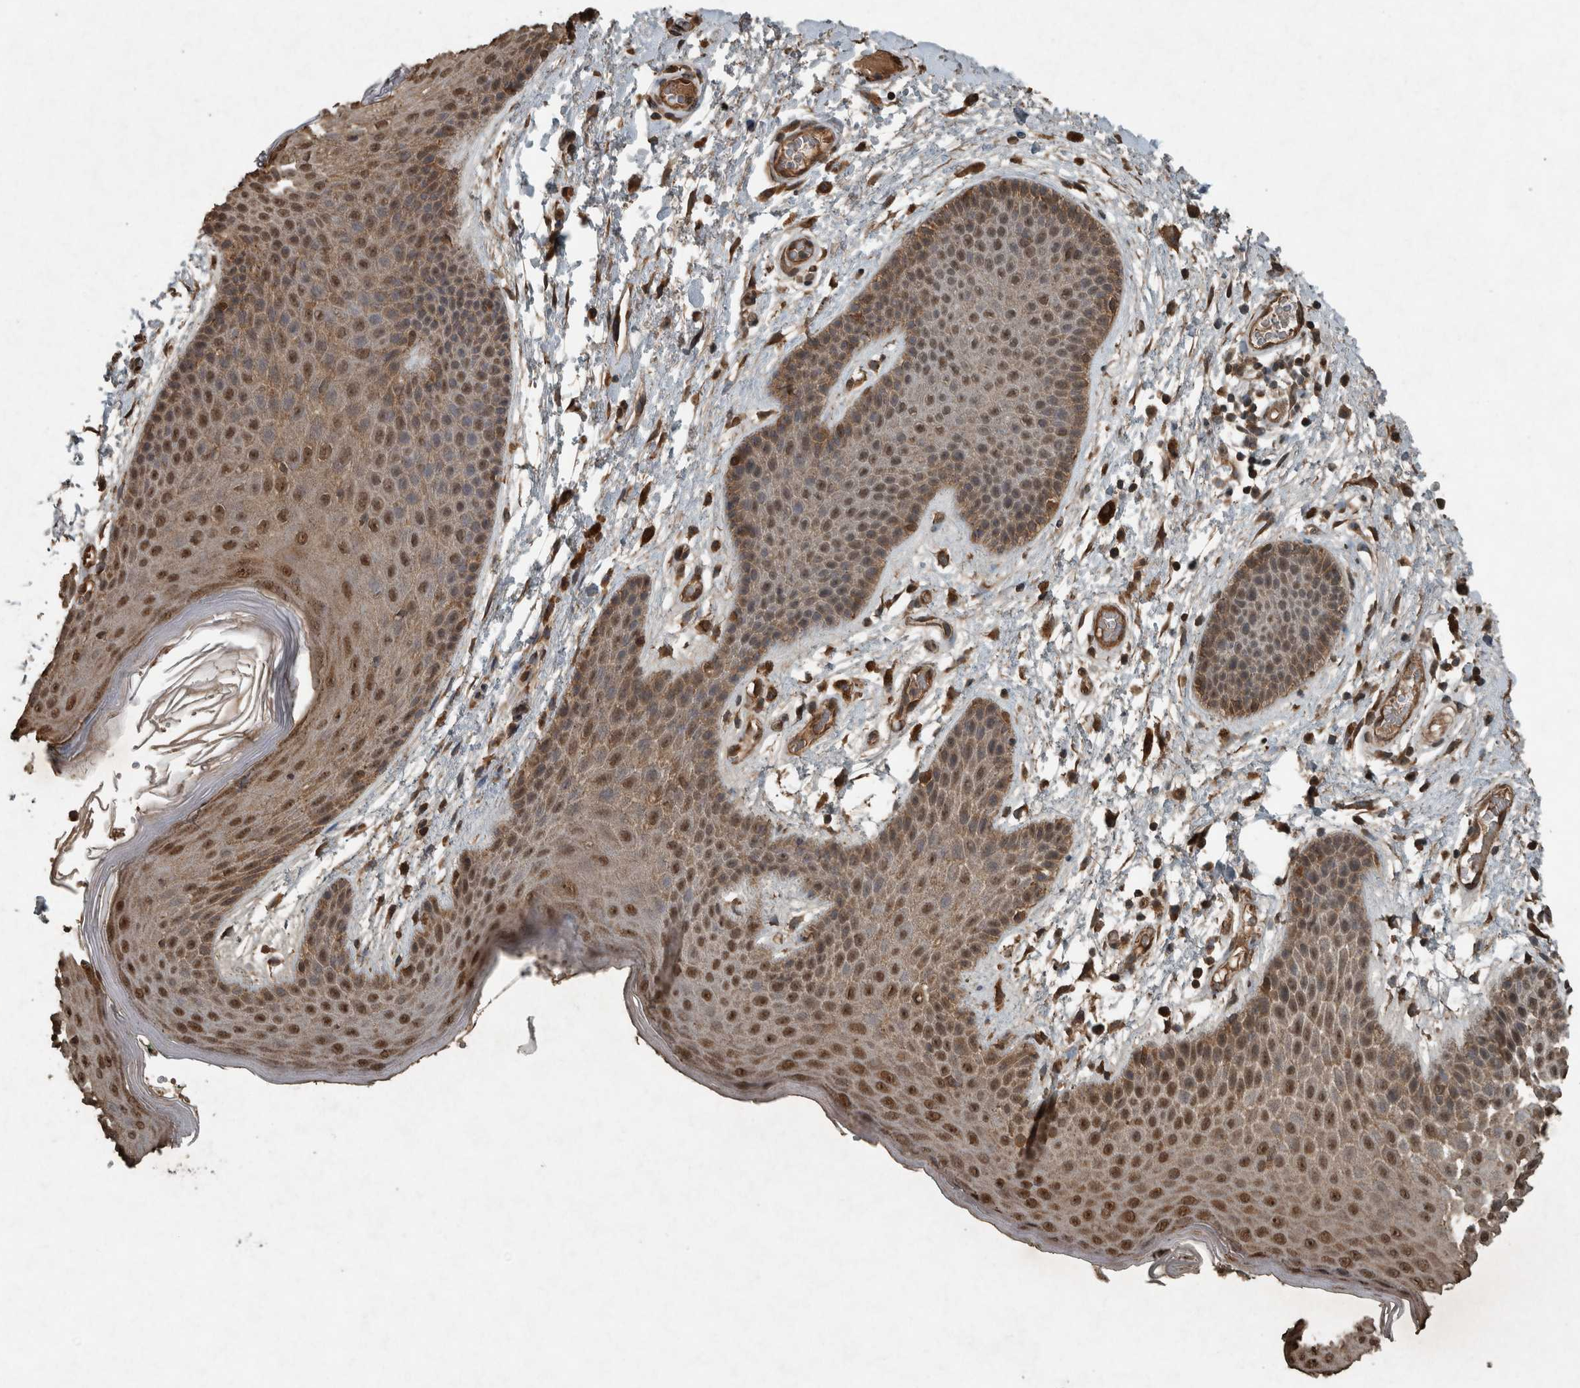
{"staining": {"intensity": "moderate", "quantity": ">75%", "location": "cytoplasmic/membranous,nuclear"}, "tissue": "skin", "cell_type": "Epidermal cells", "image_type": "normal", "snomed": [{"axis": "morphology", "description": "Normal tissue, NOS"}, {"axis": "topography", "description": "Anal"}], "caption": "A medium amount of moderate cytoplasmic/membranous,nuclear expression is appreciated in approximately >75% of epidermal cells in normal skin.", "gene": "ARHGEF12", "patient": {"sex": "male", "age": 74}}